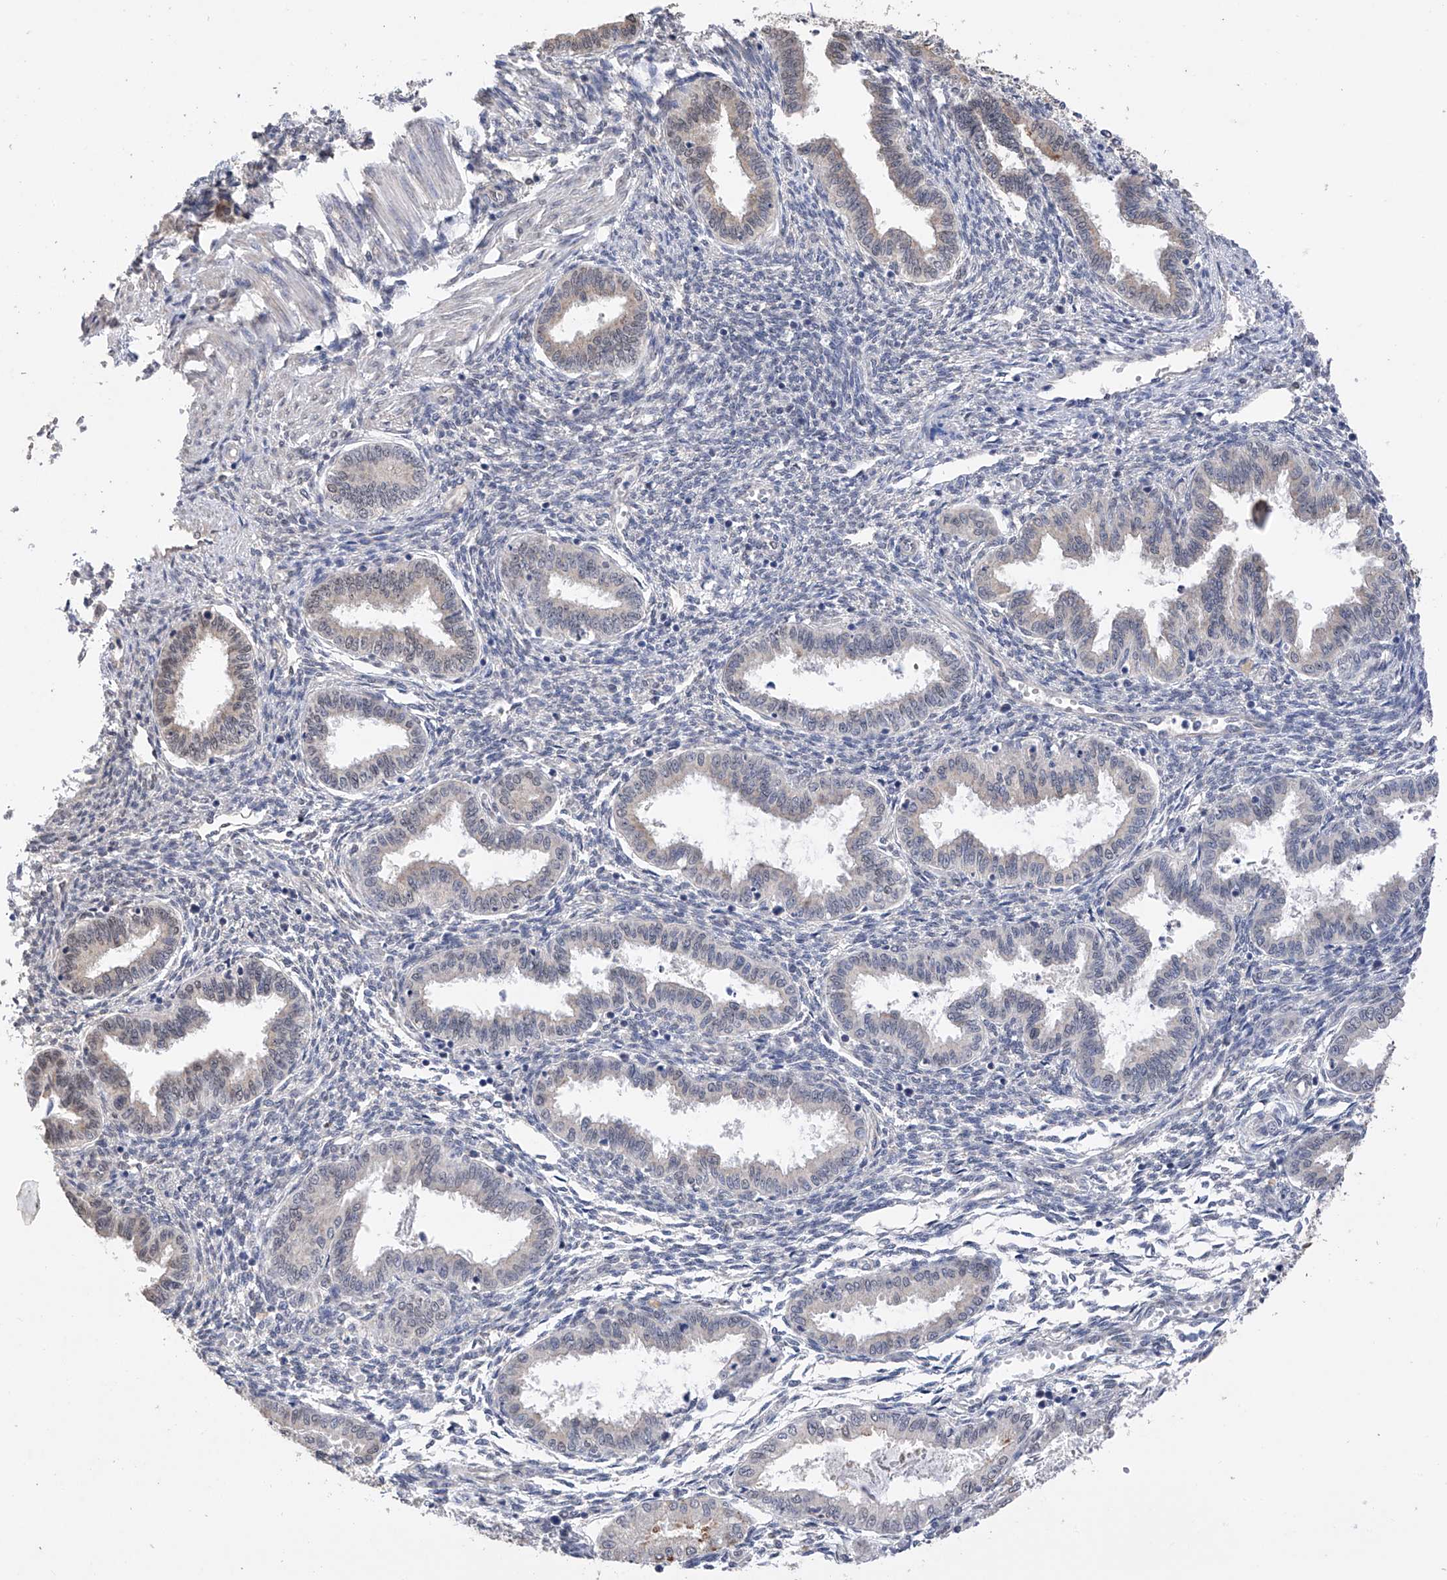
{"staining": {"intensity": "negative", "quantity": "none", "location": "none"}, "tissue": "endometrium", "cell_type": "Cells in endometrial stroma", "image_type": "normal", "snomed": [{"axis": "morphology", "description": "Normal tissue, NOS"}, {"axis": "topography", "description": "Endometrium"}], "caption": "Immunohistochemical staining of benign endometrium shows no significant expression in cells in endometrial stroma. (Brightfield microscopy of DAB IHC at high magnification).", "gene": "DMAP1", "patient": {"sex": "female", "age": 33}}